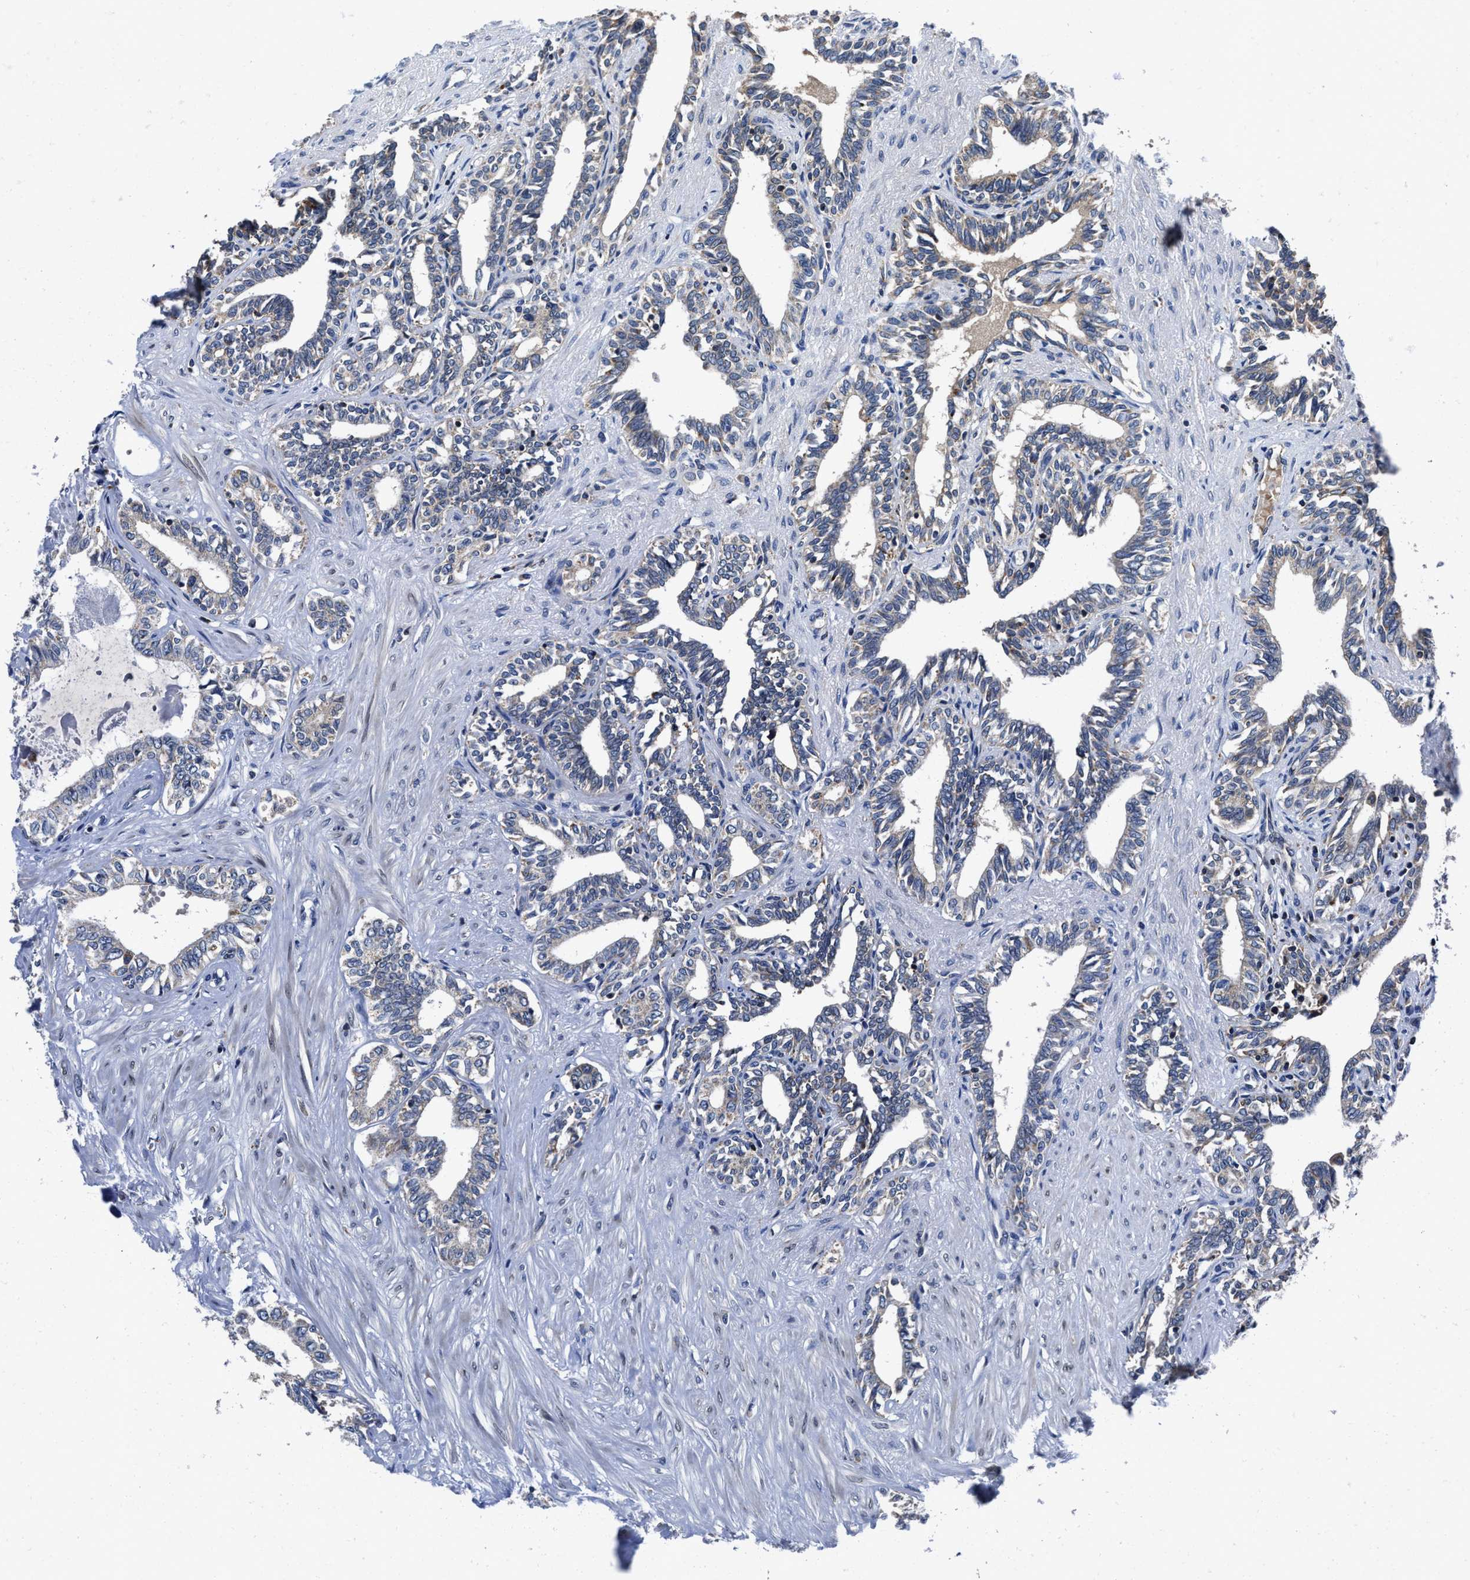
{"staining": {"intensity": "weak", "quantity": "<25%", "location": "cytoplasmic/membranous"}, "tissue": "seminal vesicle", "cell_type": "Glandular cells", "image_type": "normal", "snomed": [{"axis": "morphology", "description": "Normal tissue, NOS"}, {"axis": "morphology", "description": "Adenocarcinoma, High grade"}, {"axis": "topography", "description": "Prostate"}, {"axis": "topography", "description": "Seminal veicle"}], "caption": "This is an IHC photomicrograph of normal seminal vesicle. There is no staining in glandular cells.", "gene": "CACNA1D", "patient": {"sex": "male", "age": 55}}